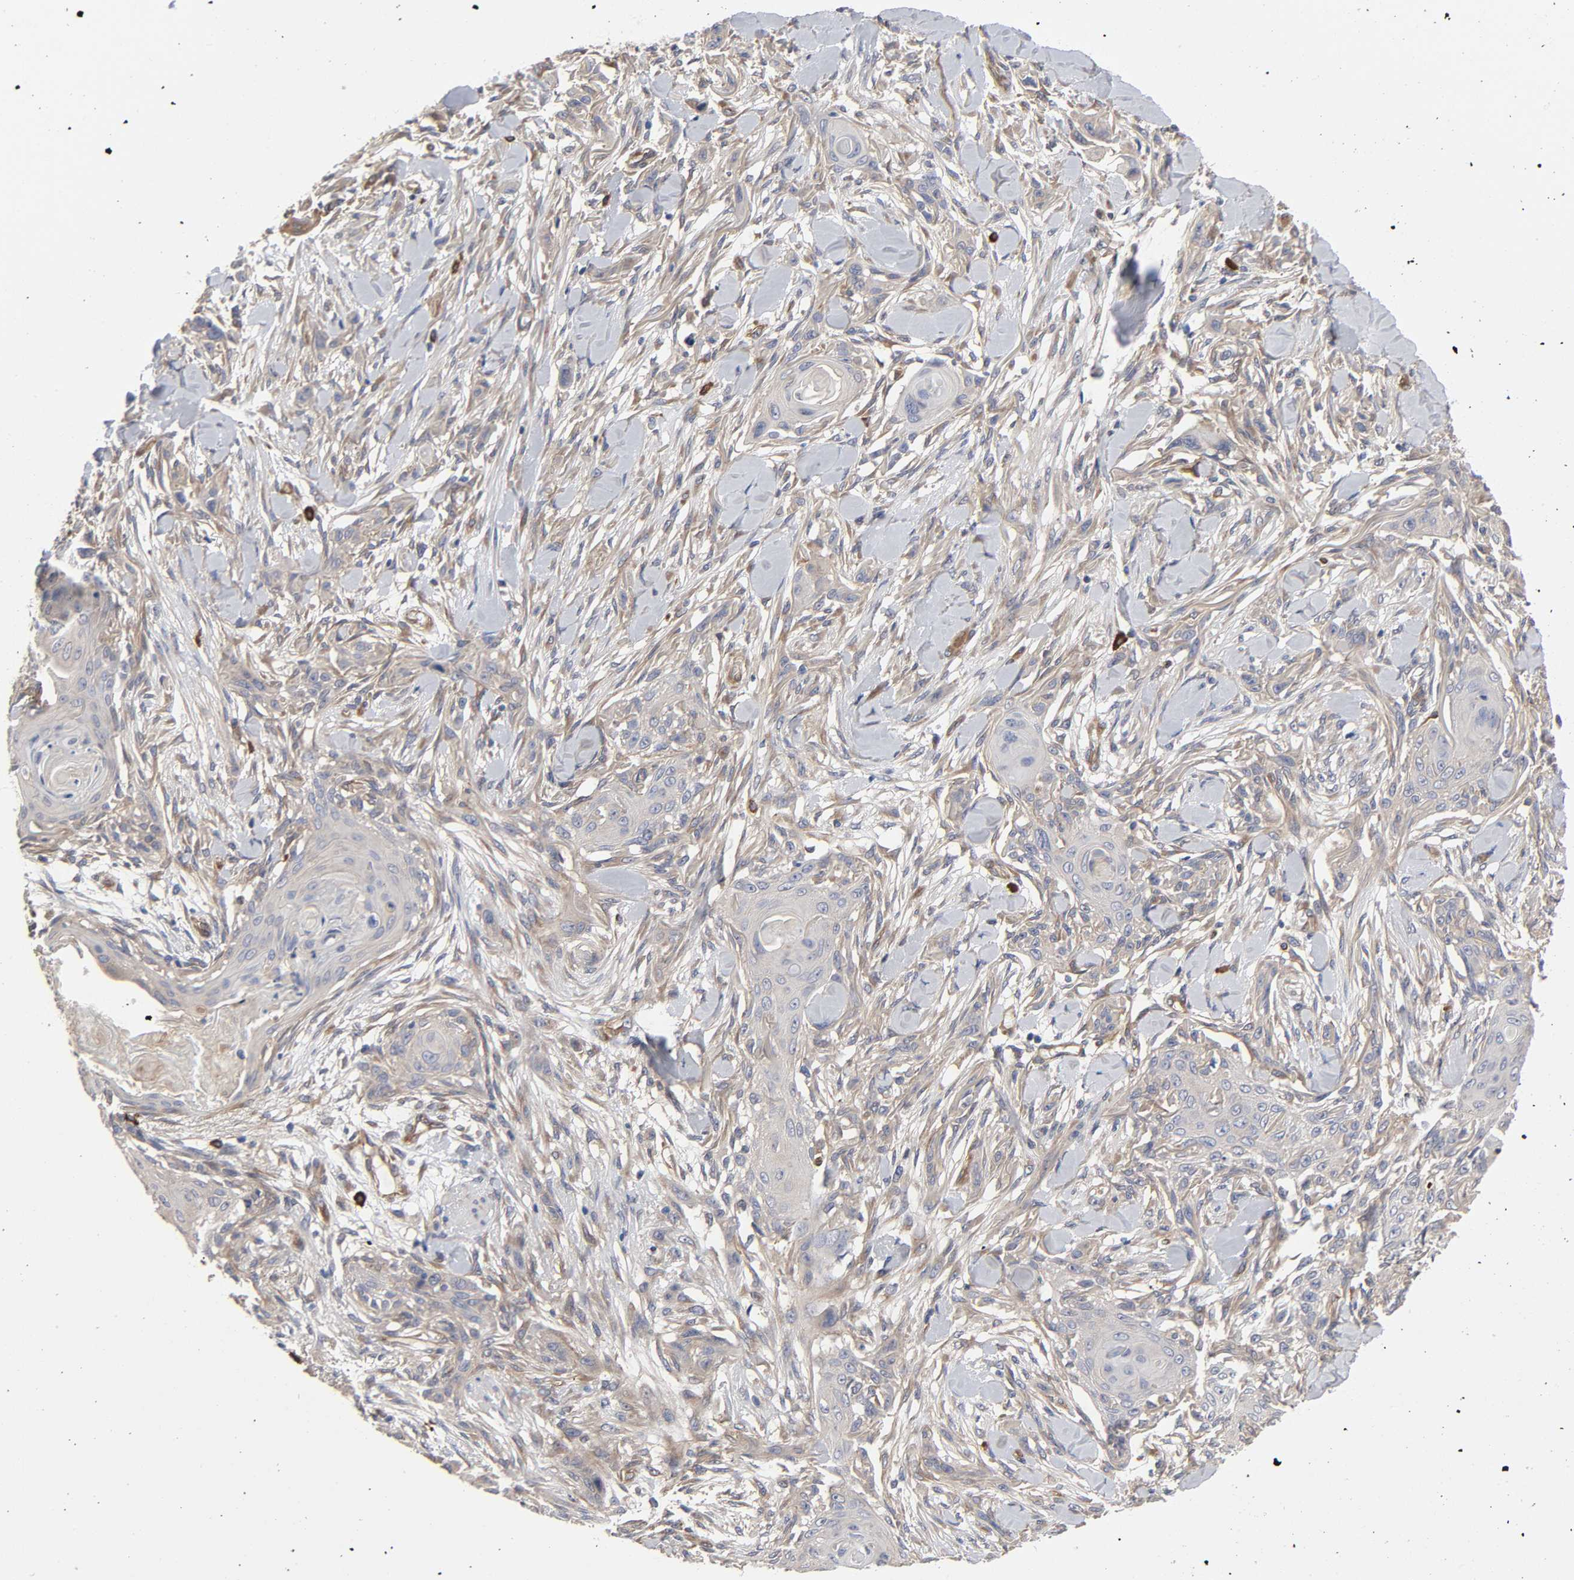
{"staining": {"intensity": "negative", "quantity": "none", "location": "none"}, "tissue": "skin cancer", "cell_type": "Tumor cells", "image_type": "cancer", "snomed": [{"axis": "morphology", "description": "Squamous cell carcinoma, NOS"}, {"axis": "topography", "description": "Skin"}], "caption": "High magnification brightfield microscopy of squamous cell carcinoma (skin) stained with DAB (brown) and counterstained with hematoxylin (blue): tumor cells show no significant staining. (Stains: DAB (3,3'-diaminobenzidine) immunohistochemistry (IHC) with hematoxylin counter stain, Microscopy: brightfield microscopy at high magnification).", "gene": "RAB13", "patient": {"sex": "female", "age": 59}}